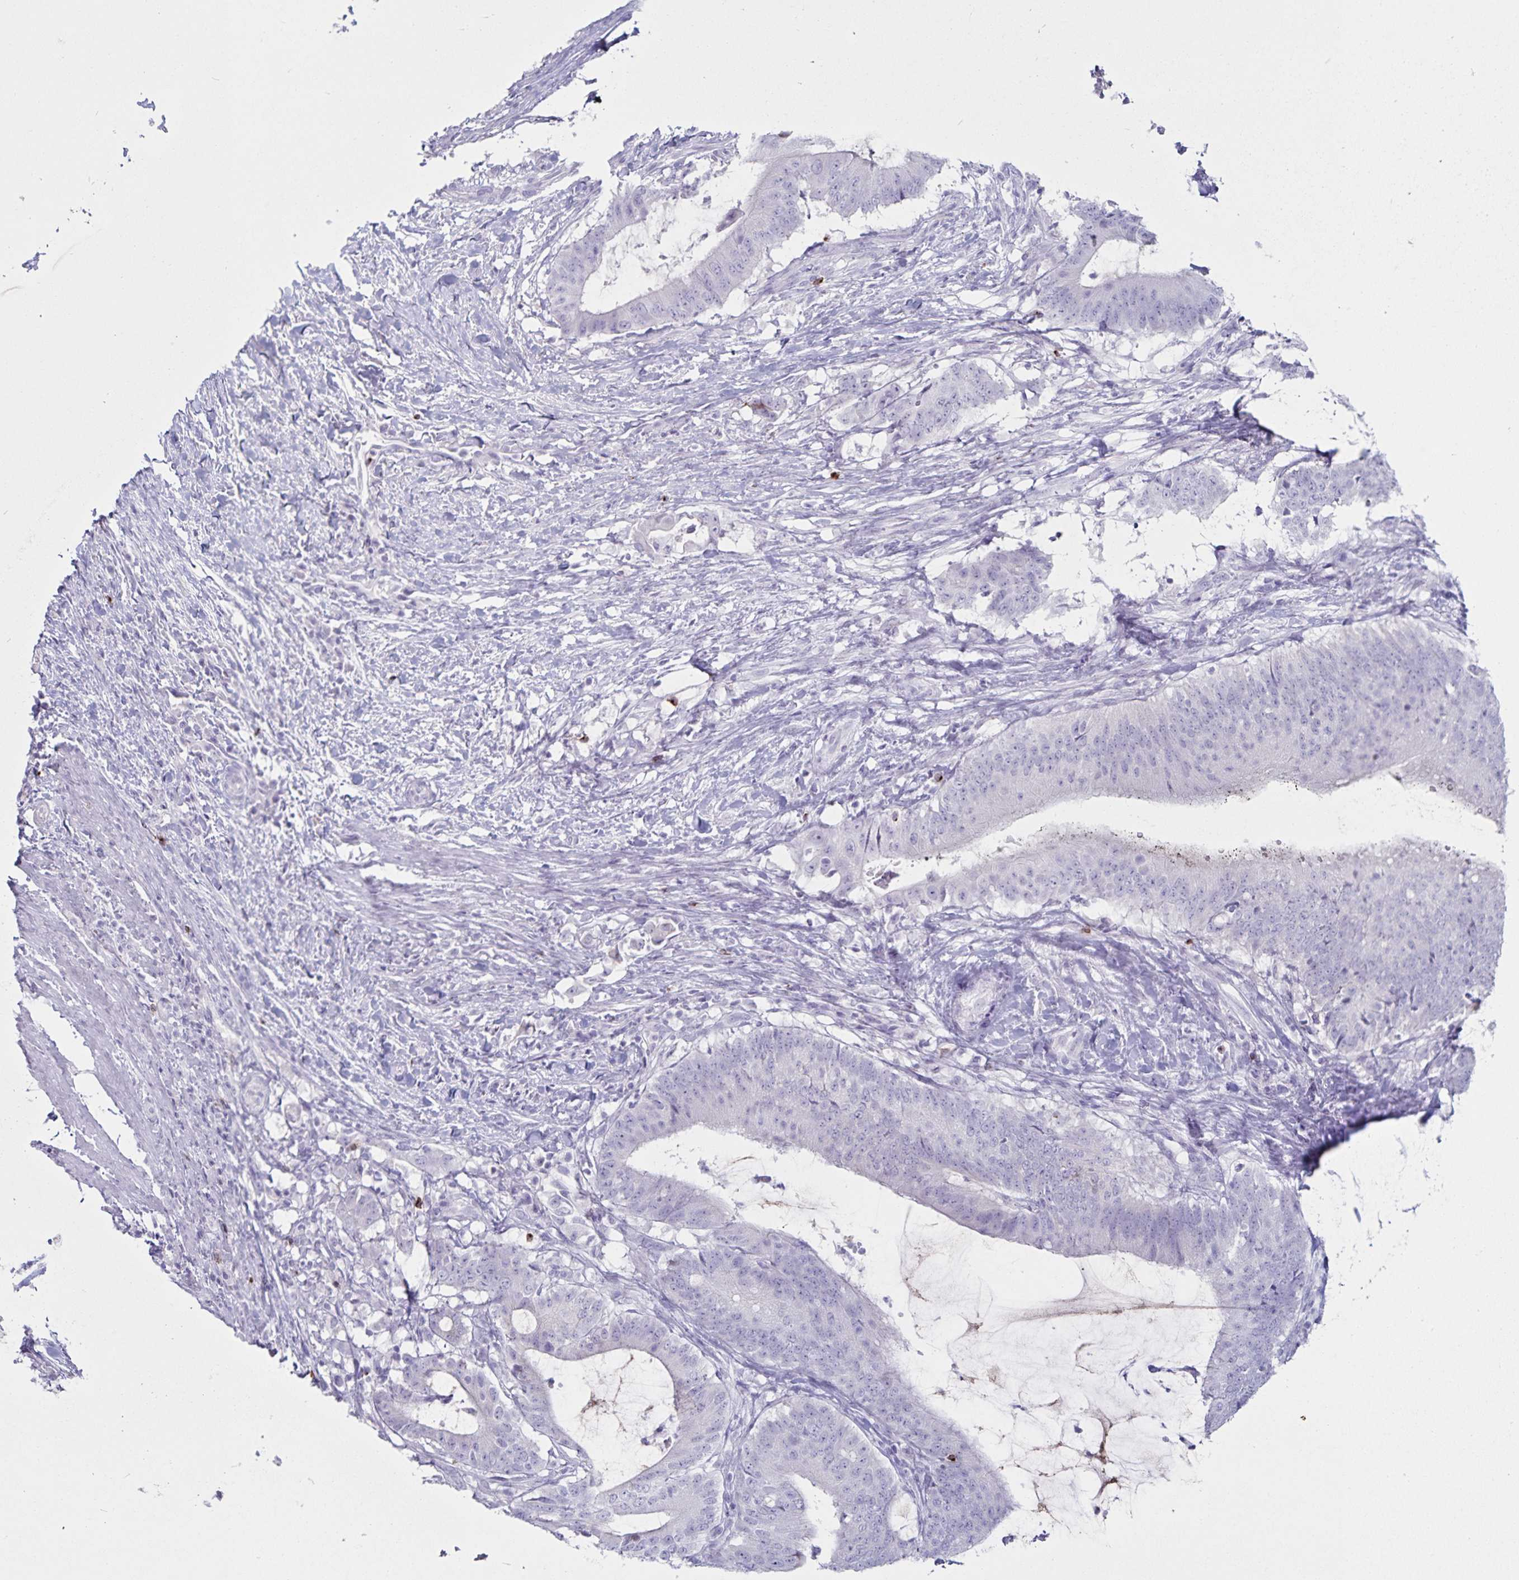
{"staining": {"intensity": "negative", "quantity": "none", "location": "none"}, "tissue": "colorectal cancer", "cell_type": "Tumor cells", "image_type": "cancer", "snomed": [{"axis": "morphology", "description": "Adenocarcinoma, NOS"}, {"axis": "topography", "description": "Colon"}], "caption": "This is an immunohistochemistry photomicrograph of colorectal cancer (adenocarcinoma). There is no expression in tumor cells.", "gene": "GNLY", "patient": {"sex": "female", "age": 43}}